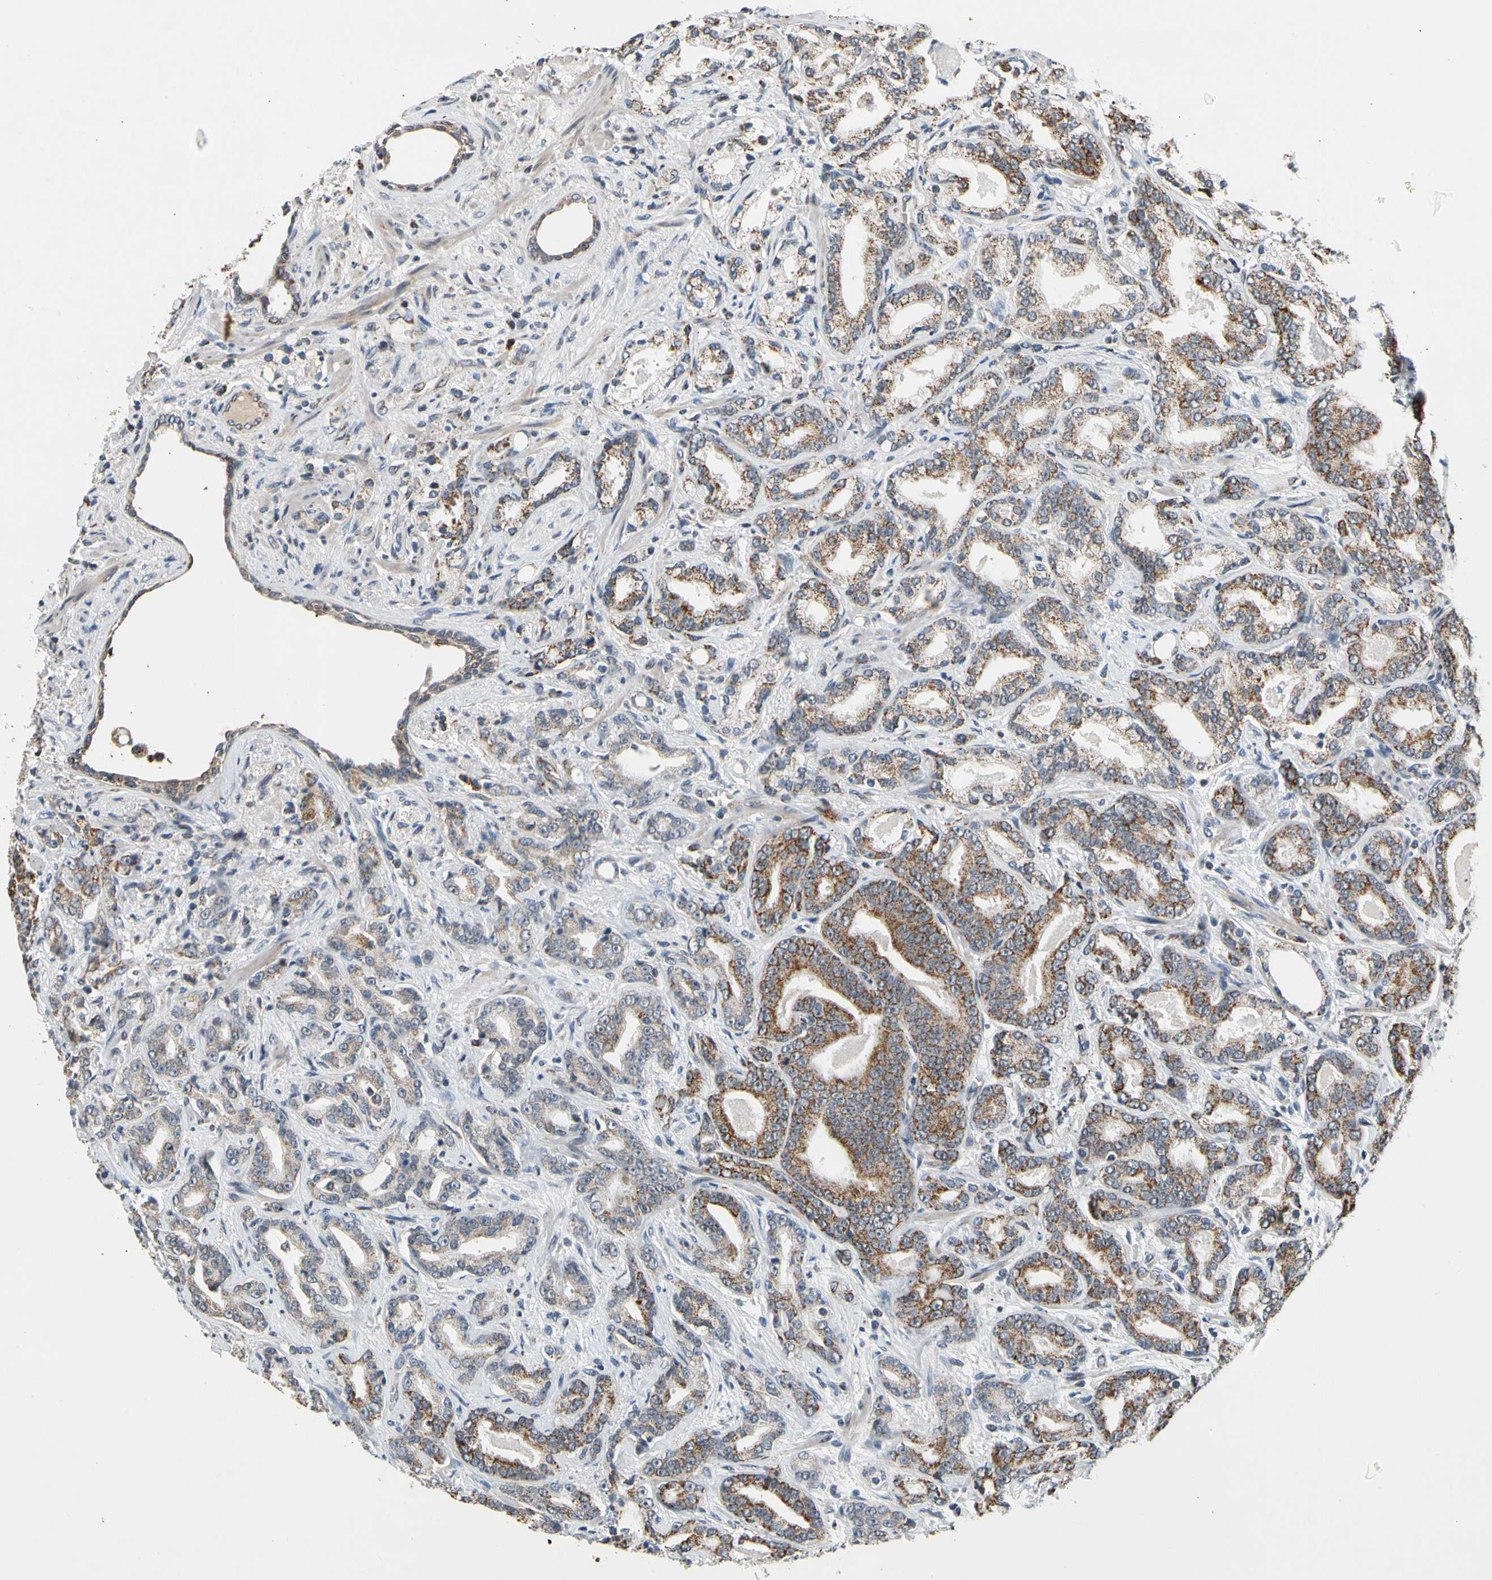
{"staining": {"intensity": "moderate", "quantity": "25%-75%", "location": "cytoplasmic/membranous"}, "tissue": "prostate cancer", "cell_type": "Tumor cells", "image_type": "cancer", "snomed": [{"axis": "morphology", "description": "Adenocarcinoma, Low grade"}, {"axis": "topography", "description": "Prostate"}], "caption": "Immunohistochemical staining of prostate cancer reveals moderate cytoplasmic/membranous protein staining in approximately 25%-75% of tumor cells.", "gene": "KHDC4", "patient": {"sex": "male", "age": 63}}